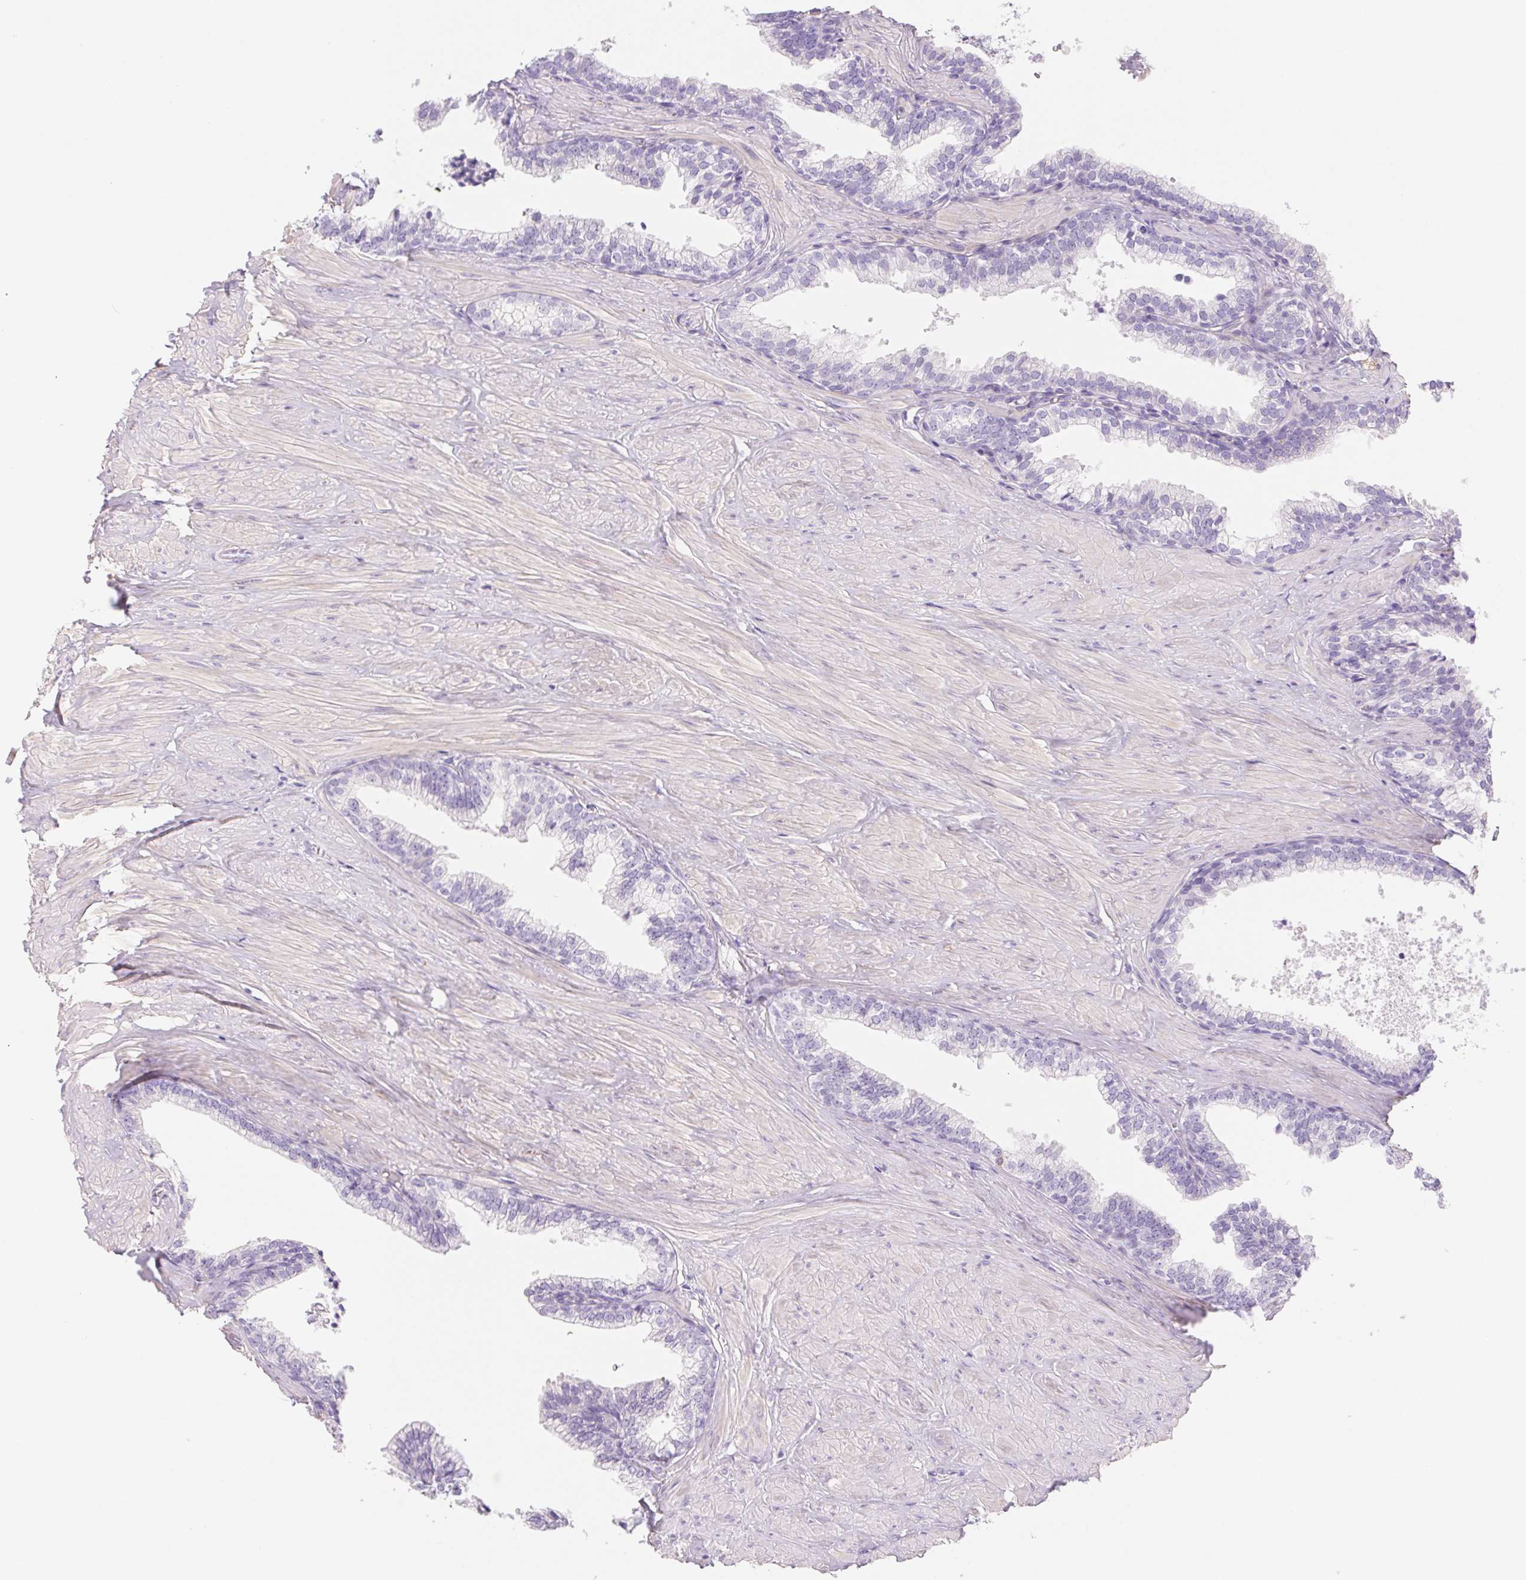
{"staining": {"intensity": "negative", "quantity": "none", "location": "none"}, "tissue": "prostate", "cell_type": "Glandular cells", "image_type": "normal", "snomed": [{"axis": "morphology", "description": "Normal tissue, NOS"}, {"axis": "topography", "description": "Prostate"}, {"axis": "topography", "description": "Peripheral nerve tissue"}], "caption": "A micrograph of human prostate is negative for staining in glandular cells. (Stains: DAB immunohistochemistry (IHC) with hematoxylin counter stain, Microscopy: brightfield microscopy at high magnification).", "gene": "PNLIP", "patient": {"sex": "male", "age": 55}}